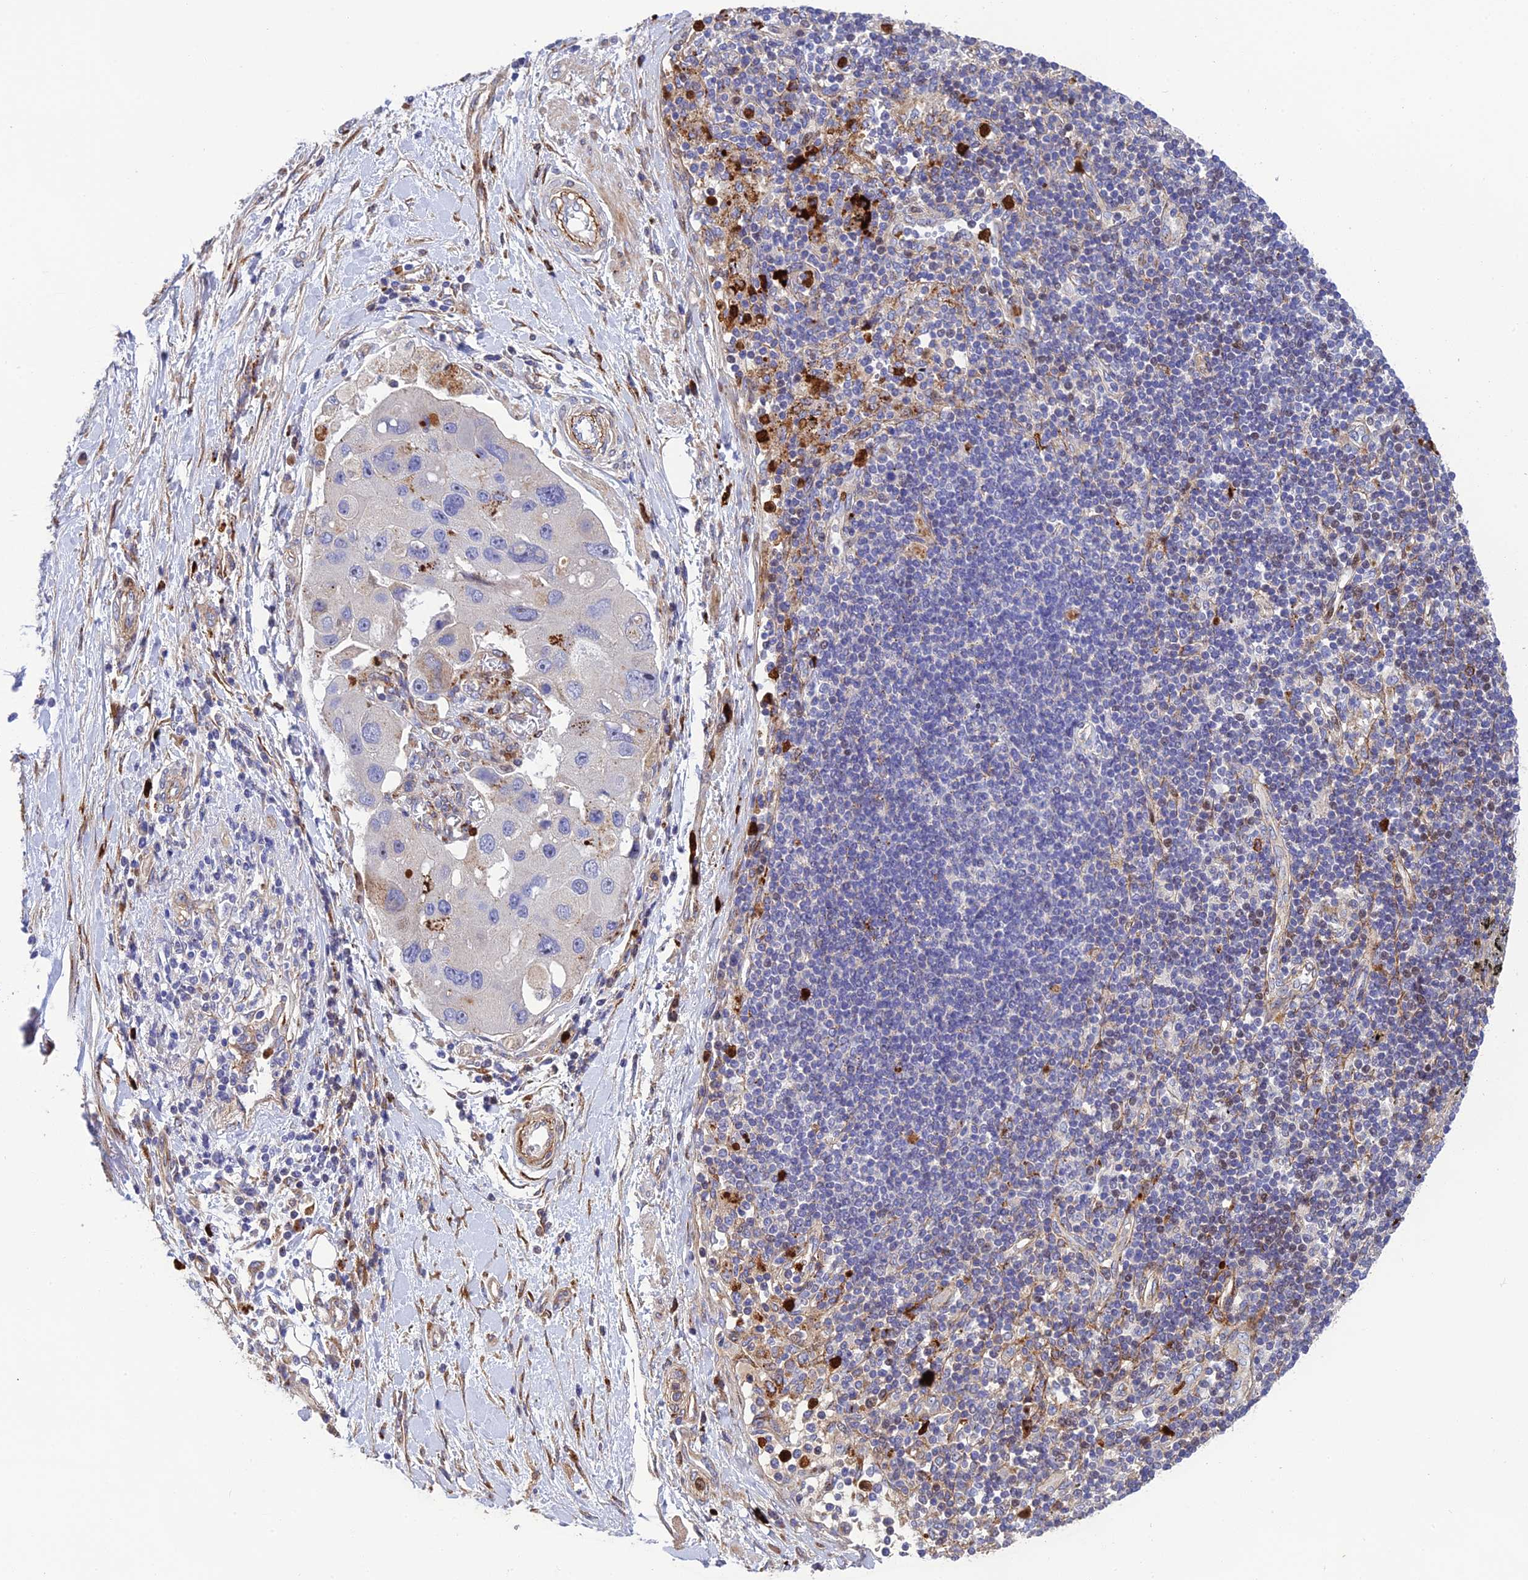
{"staining": {"intensity": "negative", "quantity": "none", "location": "none"}, "tissue": "lung cancer", "cell_type": "Tumor cells", "image_type": "cancer", "snomed": [{"axis": "morphology", "description": "Adenocarcinoma, NOS"}, {"axis": "topography", "description": "Lung"}], "caption": "A high-resolution photomicrograph shows IHC staining of adenocarcinoma (lung), which demonstrates no significant positivity in tumor cells.", "gene": "CPSF4L", "patient": {"sex": "female", "age": 54}}